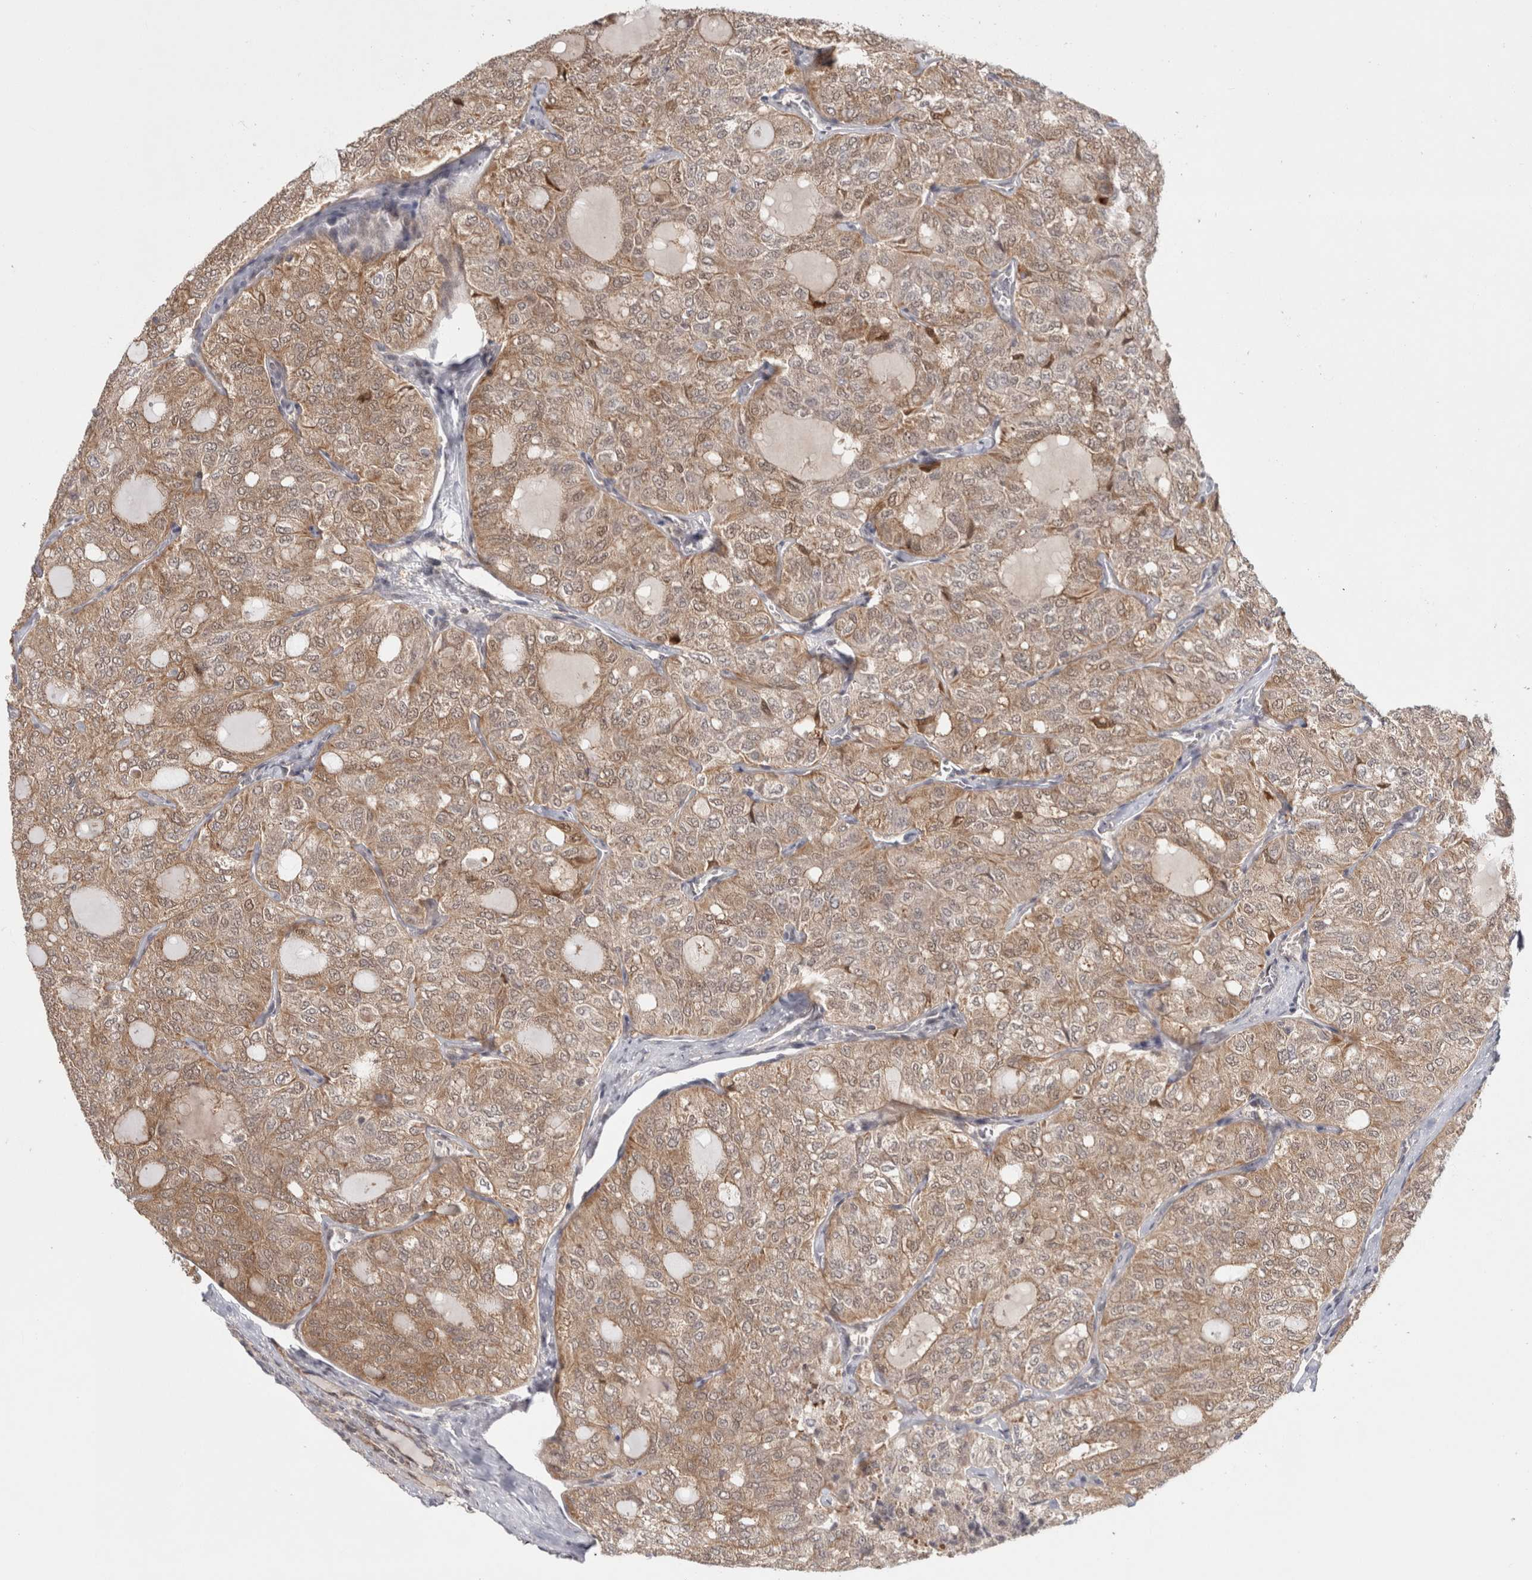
{"staining": {"intensity": "weak", "quantity": ">75%", "location": "cytoplasmic/membranous"}, "tissue": "thyroid cancer", "cell_type": "Tumor cells", "image_type": "cancer", "snomed": [{"axis": "morphology", "description": "Follicular adenoma carcinoma, NOS"}, {"axis": "topography", "description": "Thyroid gland"}], "caption": "Brown immunohistochemical staining in thyroid cancer reveals weak cytoplasmic/membranous staining in approximately >75% of tumor cells.", "gene": "ZNF318", "patient": {"sex": "male", "age": 75}}